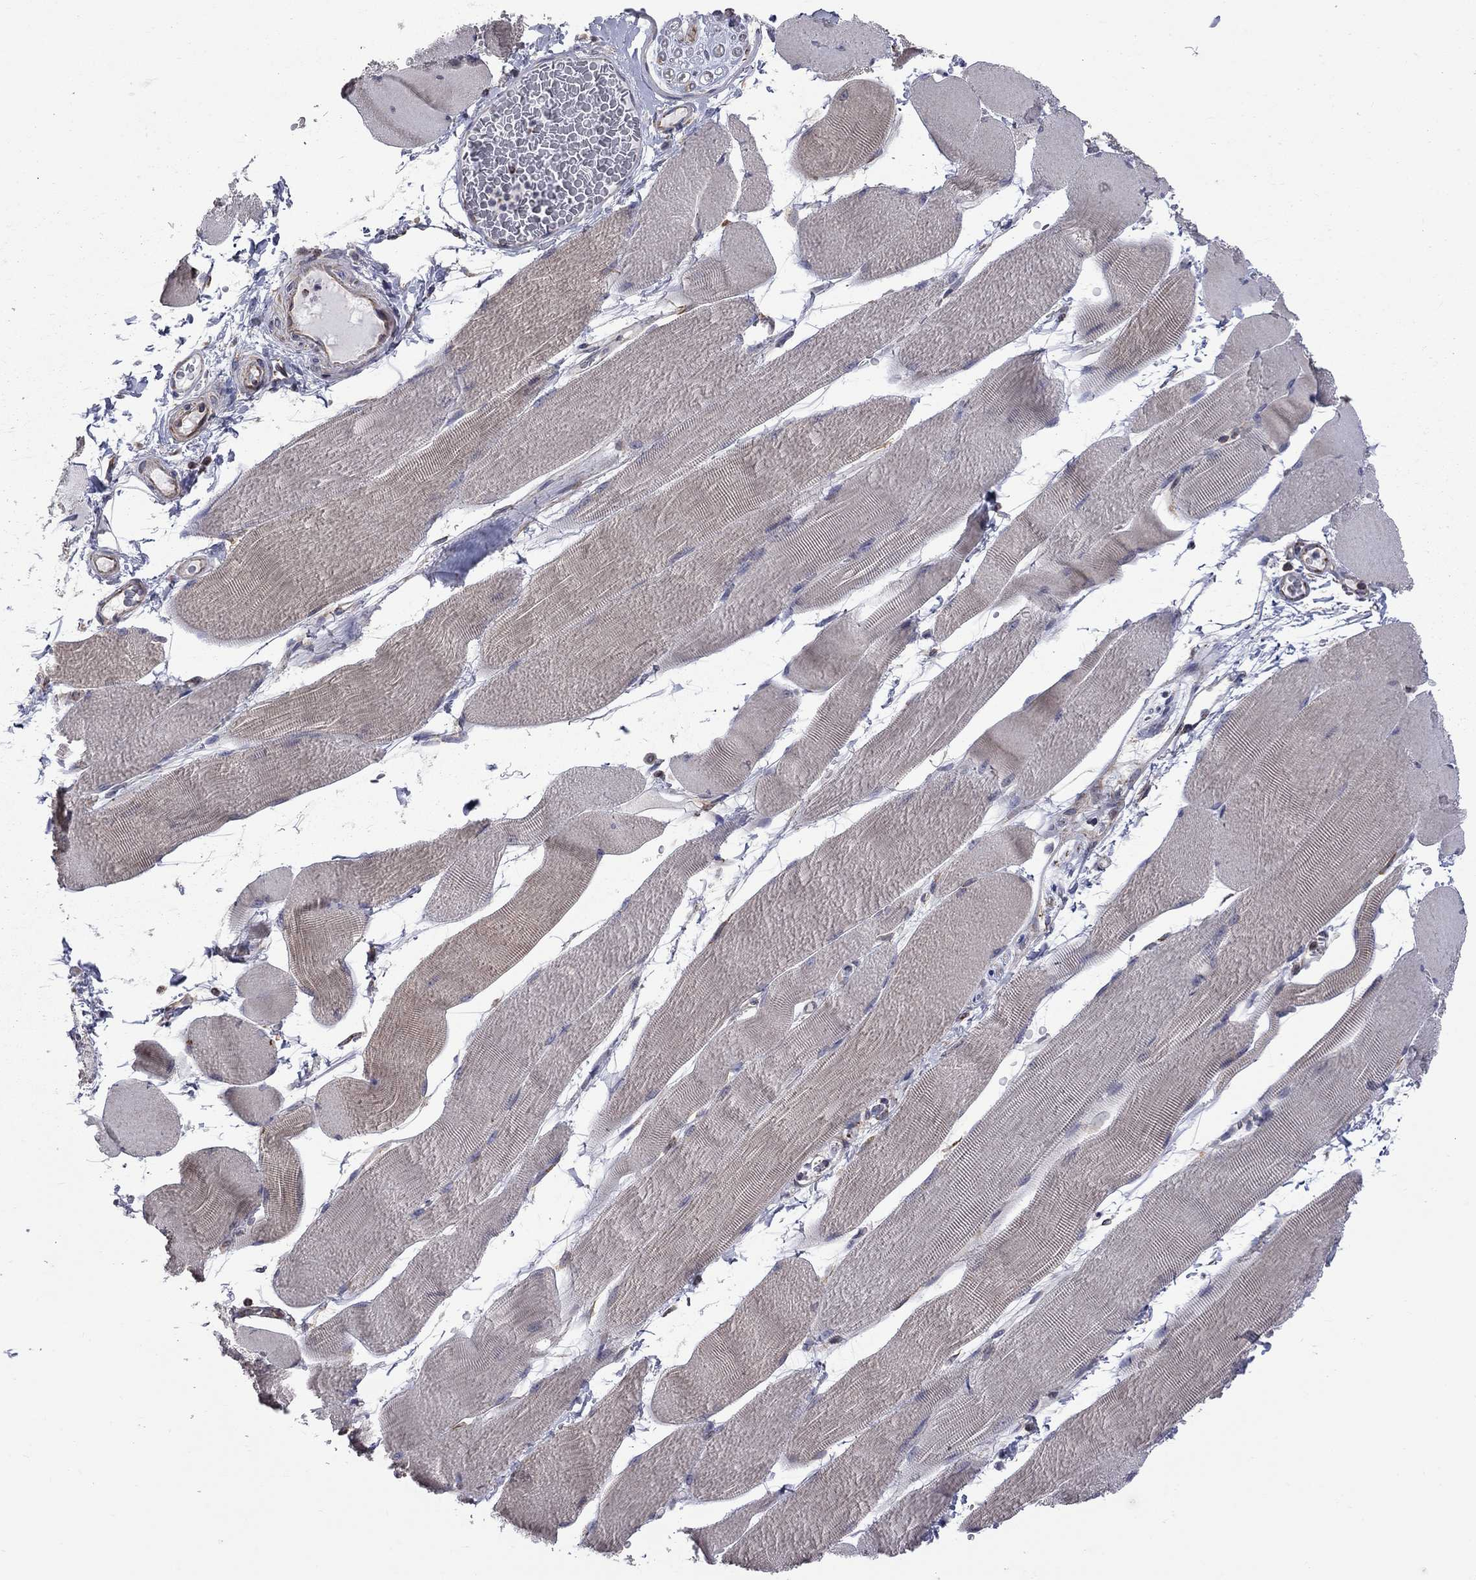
{"staining": {"intensity": "weak", "quantity": "25%-75%", "location": "cytoplasmic/membranous"}, "tissue": "skeletal muscle", "cell_type": "Myocytes", "image_type": "normal", "snomed": [{"axis": "morphology", "description": "Normal tissue, NOS"}, {"axis": "topography", "description": "Skeletal muscle"}], "caption": "DAB (3,3'-diaminobenzidine) immunohistochemical staining of benign skeletal muscle reveals weak cytoplasmic/membranous protein positivity in about 25%-75% of myocytes.", "gene": "CLPTM1", "patient": {"sex": "male", "age": 56}}